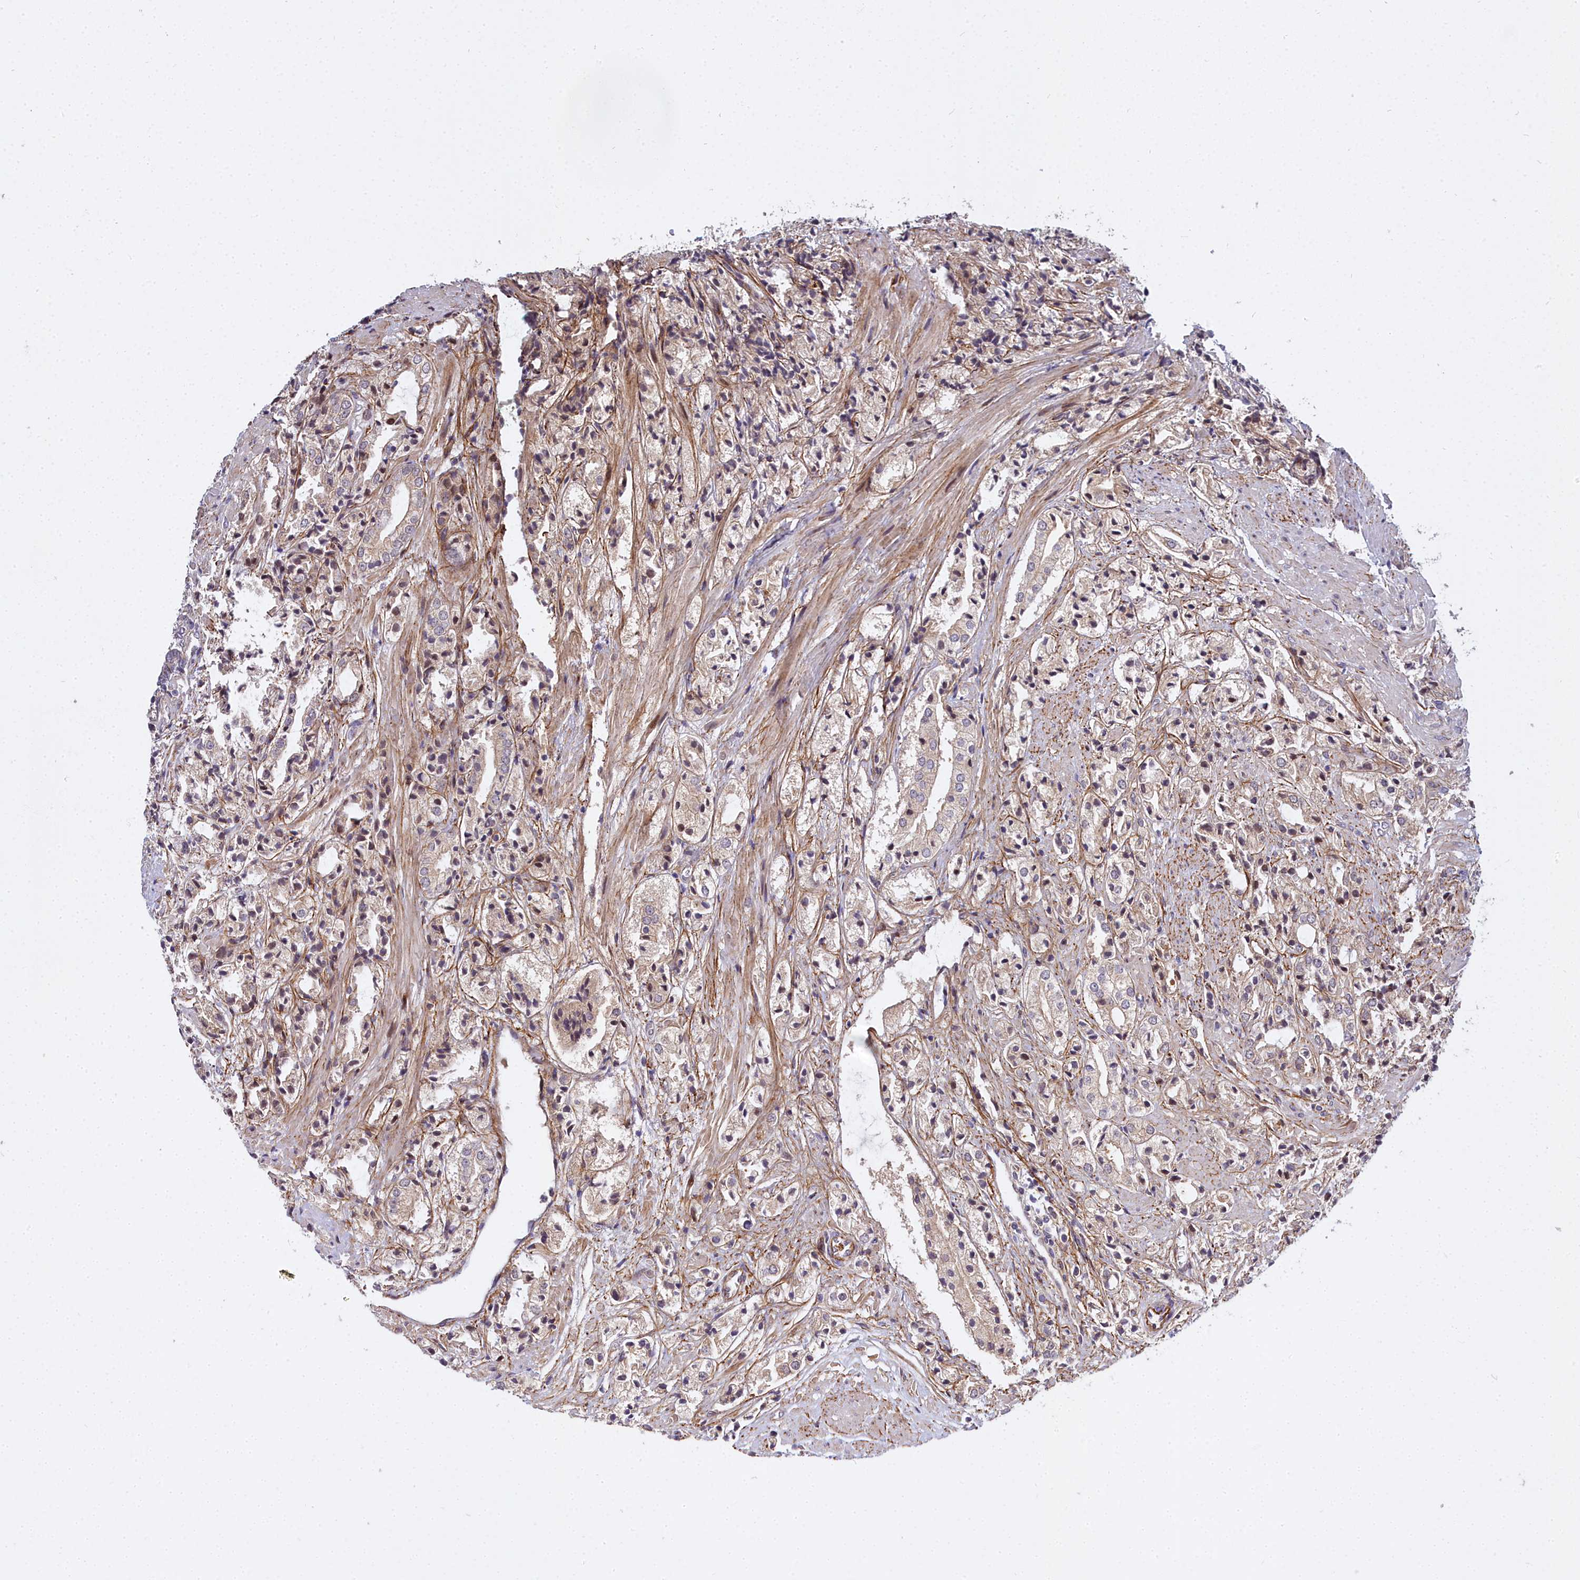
{"staining": {"intensity": "moderate", "quantity": "25%-75%", "location": "cytoplasmic/membranous"}, "tissue": "prostate cancer", "cell_type": "Tumor cells", "image_type": "cancer", "snomed": [{"axis": "morphology", "description": "Adenocarcinoma, High grade"}, {"axis": "topography", "description": "Prostate"}], "caption": "Tumor cells show medium levels of moderate cytoplasmic/membranous positivity in about 25%-75% of cells in human prostate adenocarcinoma (high-grade). (brown staining indicates protein expression, while blue staining denotes nuclei).", "gene": "MRPS11", "patient": {"sex": "male", "age": 50}}